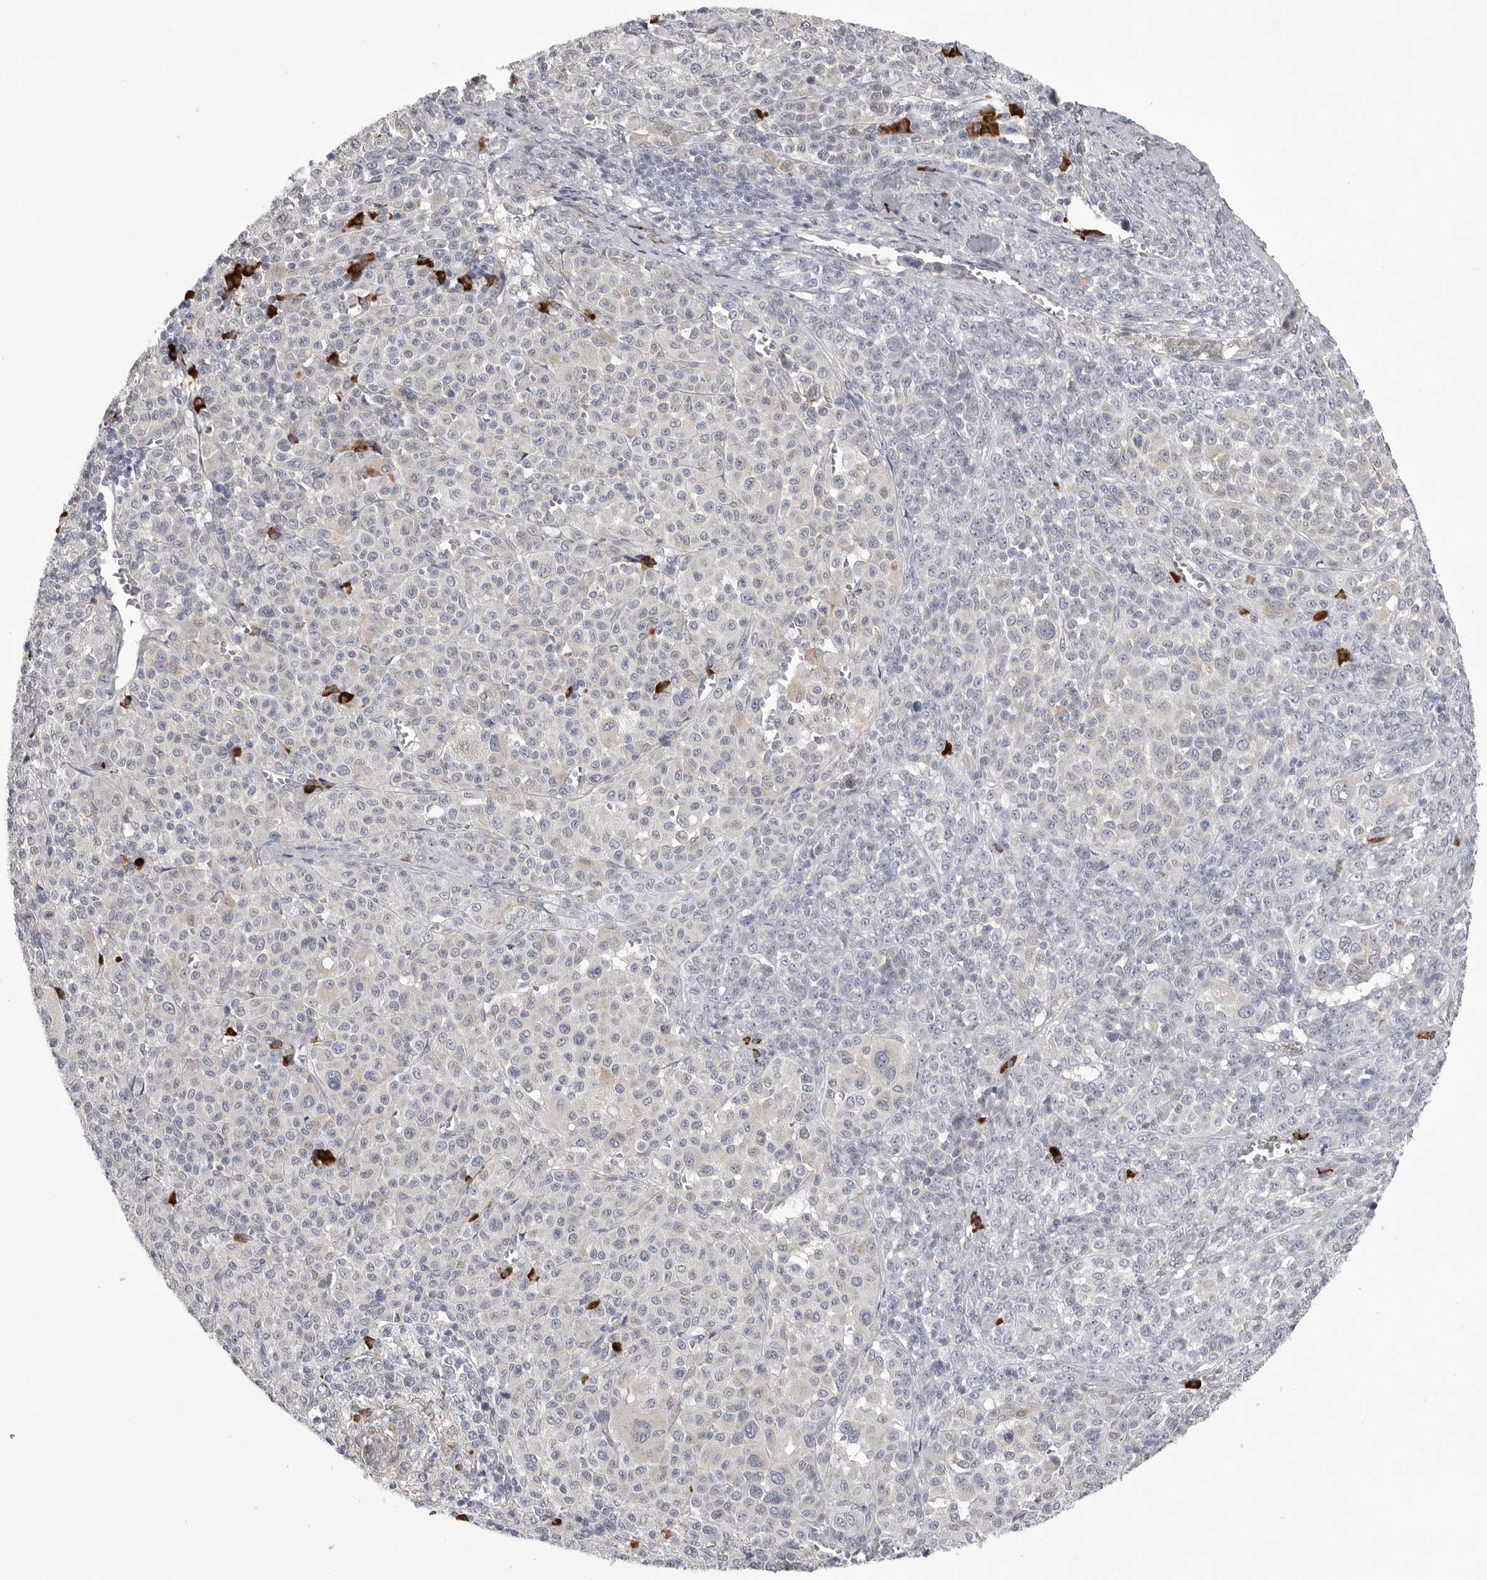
{"staining": {"intensity": "negative", "quantity": "none", "location": "none"}, "tissue": "melanoma", "cell_type": "Tumor cells", "image_type": "cancer", "snomed": [{"axis": "morphology", "description": "Malignant melanoma, Metastatic site"}, {"axis": "topography", "description": "Skin"}], "caption": "This is a image of immunohistochemistry (IHC) staining of malignant melanoma (metastatic site), which shows no positivity in tumor cells.", "gene": "FKBP2", "patient": {"sex": "female", "age": 74}}